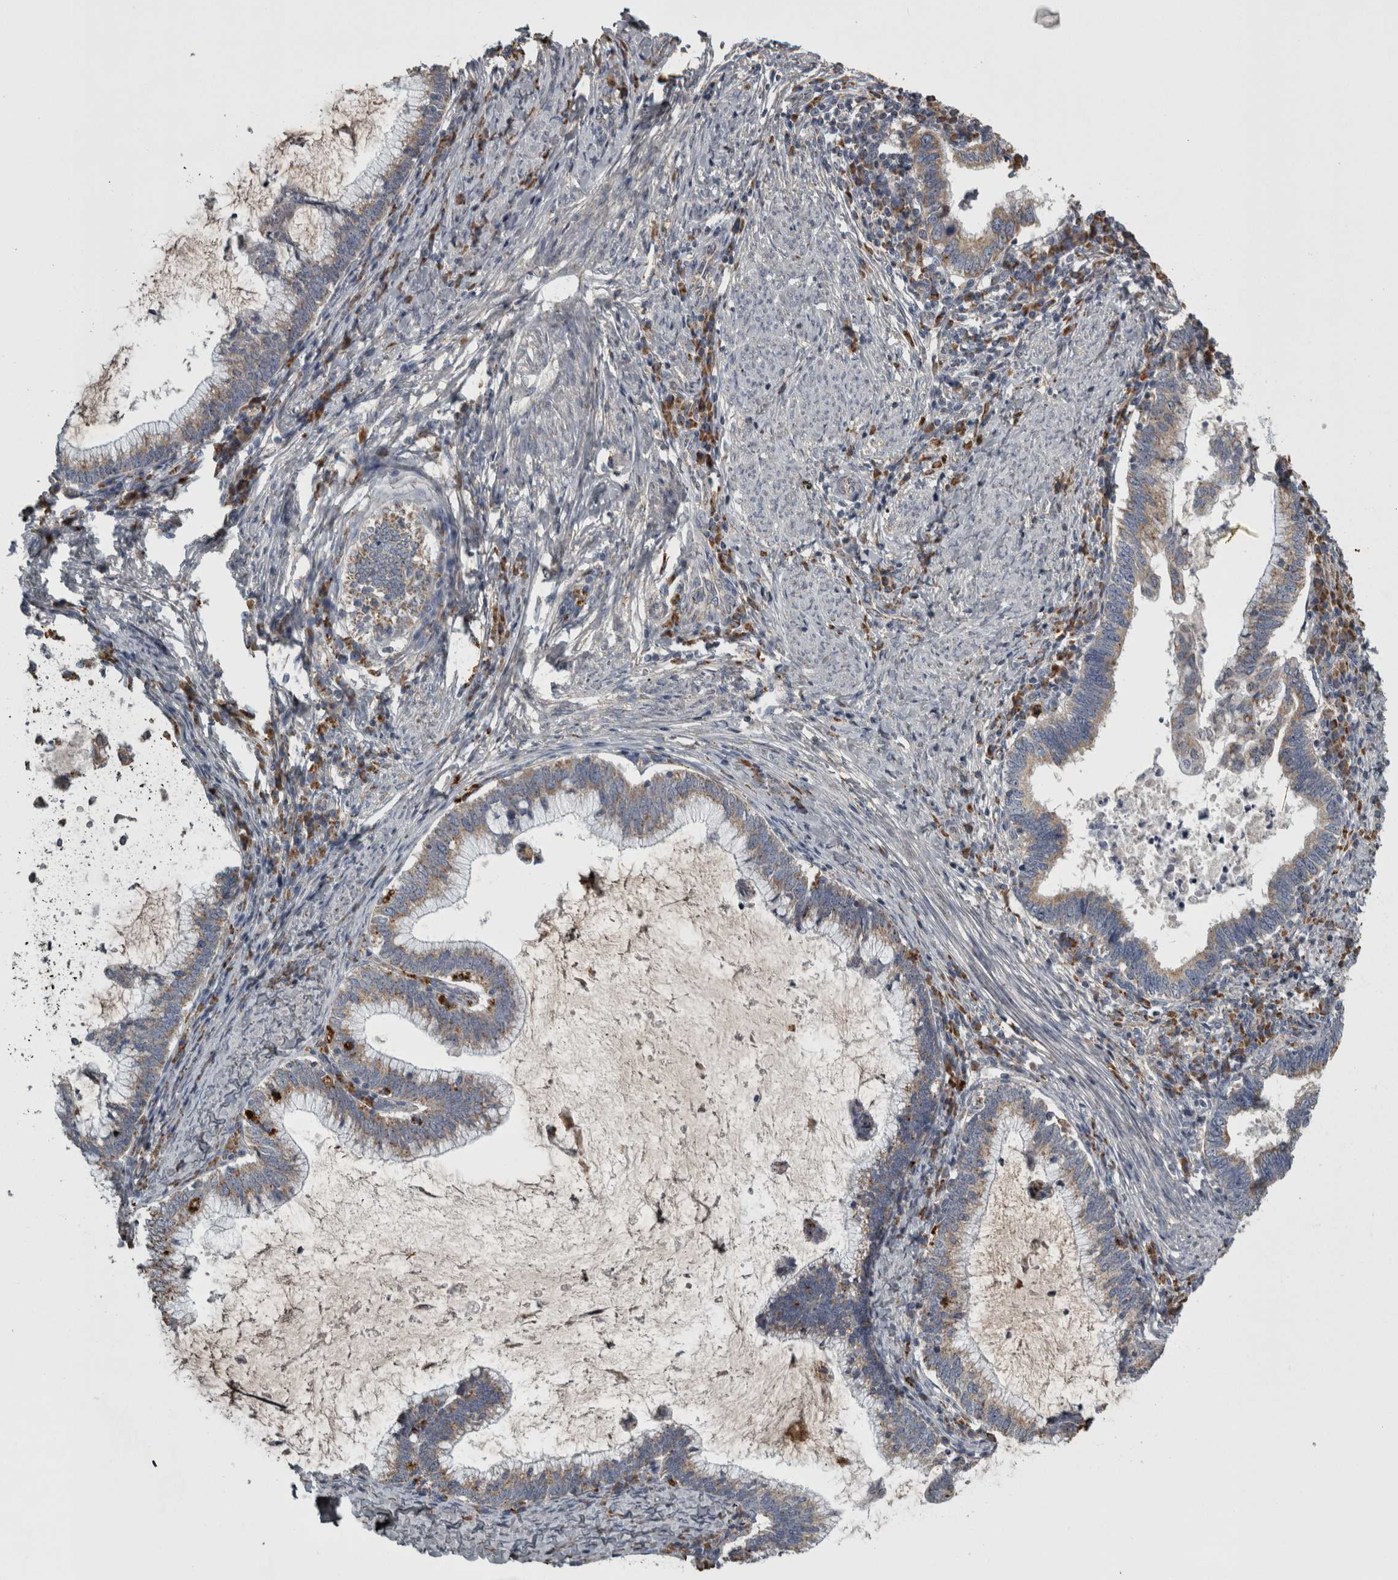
{"staining": {"intensity": "weak", "quantity": ">75%", "location": "cytoplasmic/membranous"}, "tissue": "cervical cancer", "cell_type": "Tumor cells", "image_type": "cancer", "snomed": [{"axis": "morphology", "description": "Adenocarcinoma, NOS"}, {"axis": "topography", "description": "Cervix"}], "caption": "Cervical cancer (adenocarcinoma) stained with a protein marker displays weak staining in tumor cells.", "gene": "FRK", "patient": {"sex": "female", "age": 36}}